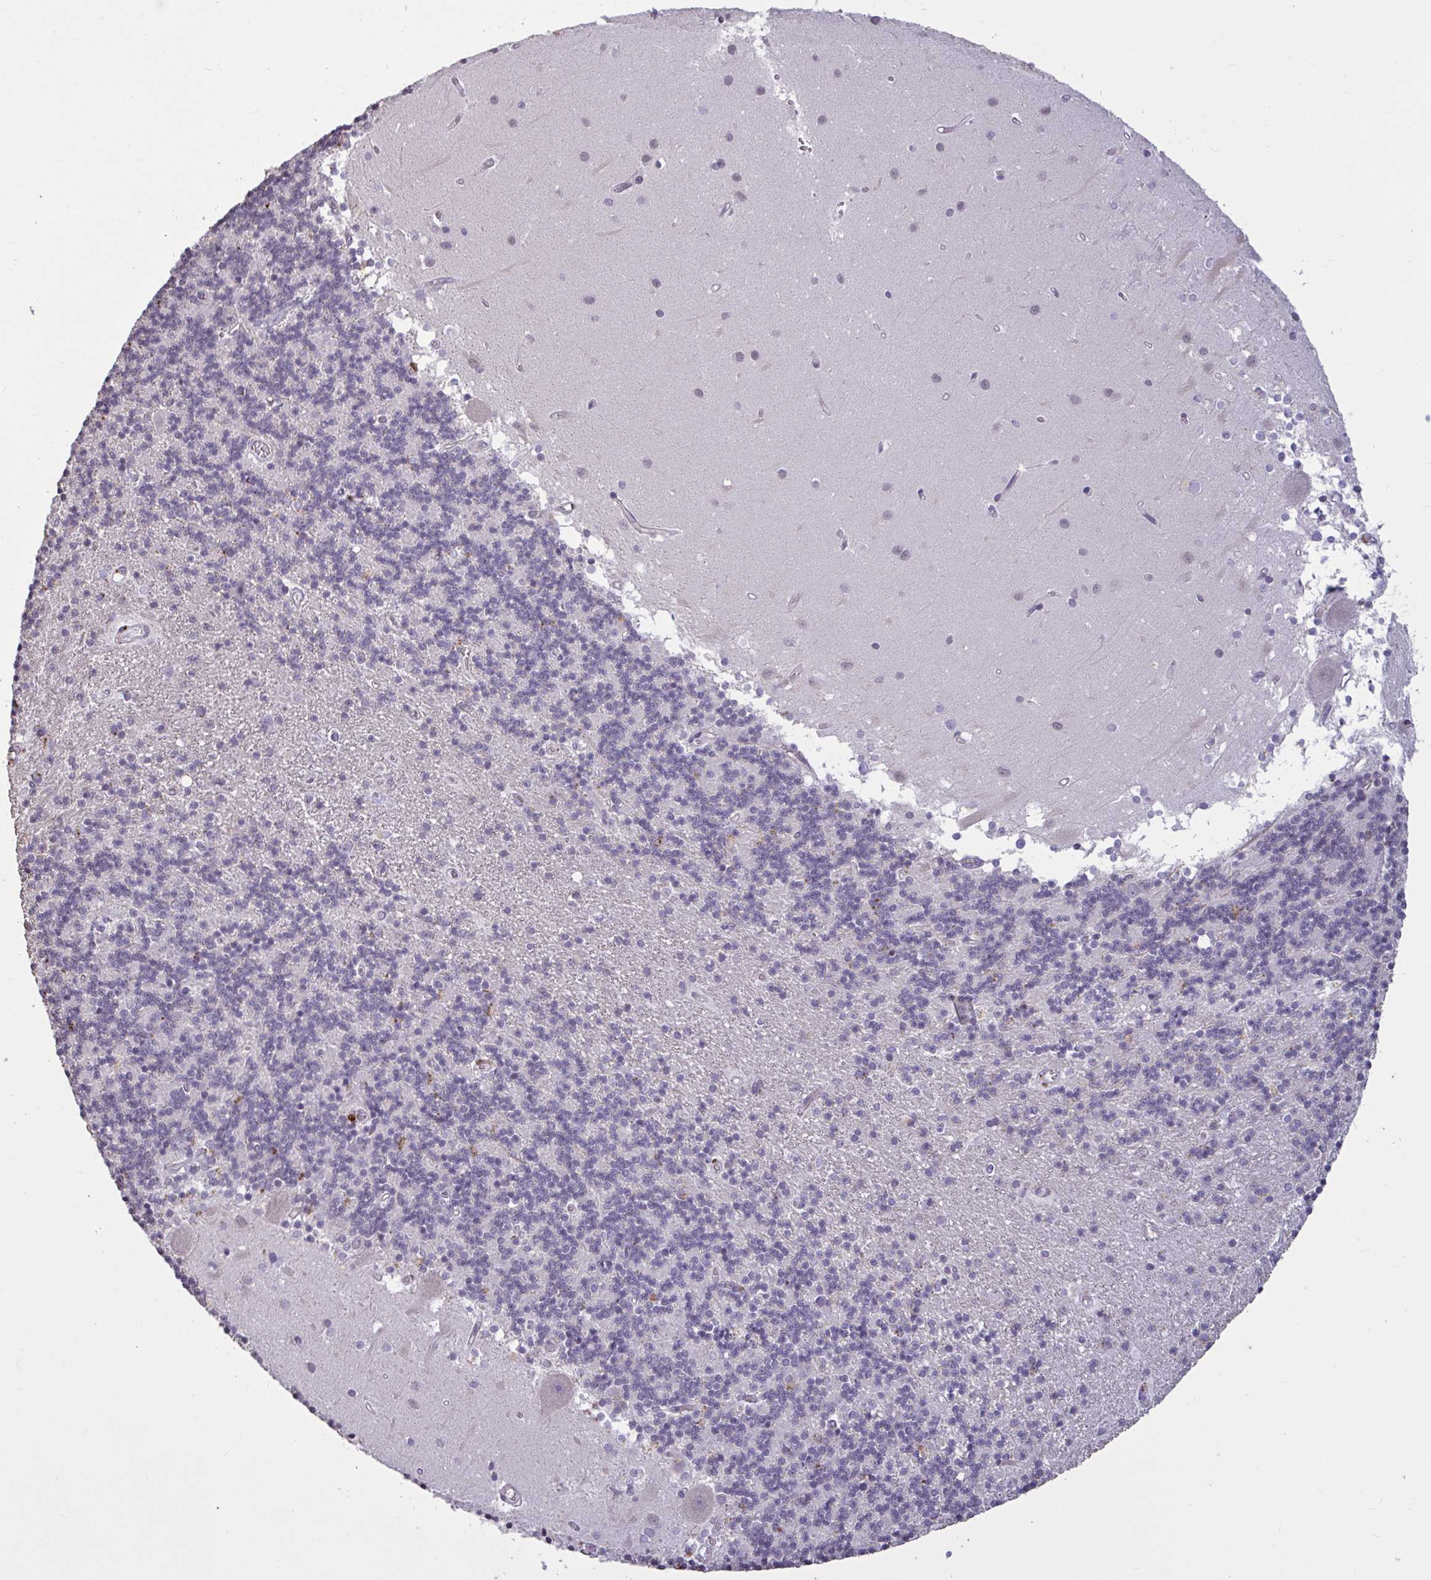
{"staining": {"intensity": "negative", "quantity": "none", "location": "none"}, "tissue": "cerebellum", "cell_type": "Cells in granular layer", "image_type": "normal", "snomed": [{"axis": "morphology", "description": "Normal tissue, NOS"}, {"axis": "topography", "description": "Cerebellum"}], "caption": "DAB immunohistochemical staining of normal human cerebellum demonstrates no significant expression in cells in granular layer.", "gene": "TBC1D4", "patient": {"sex": "male", "age": 54}}